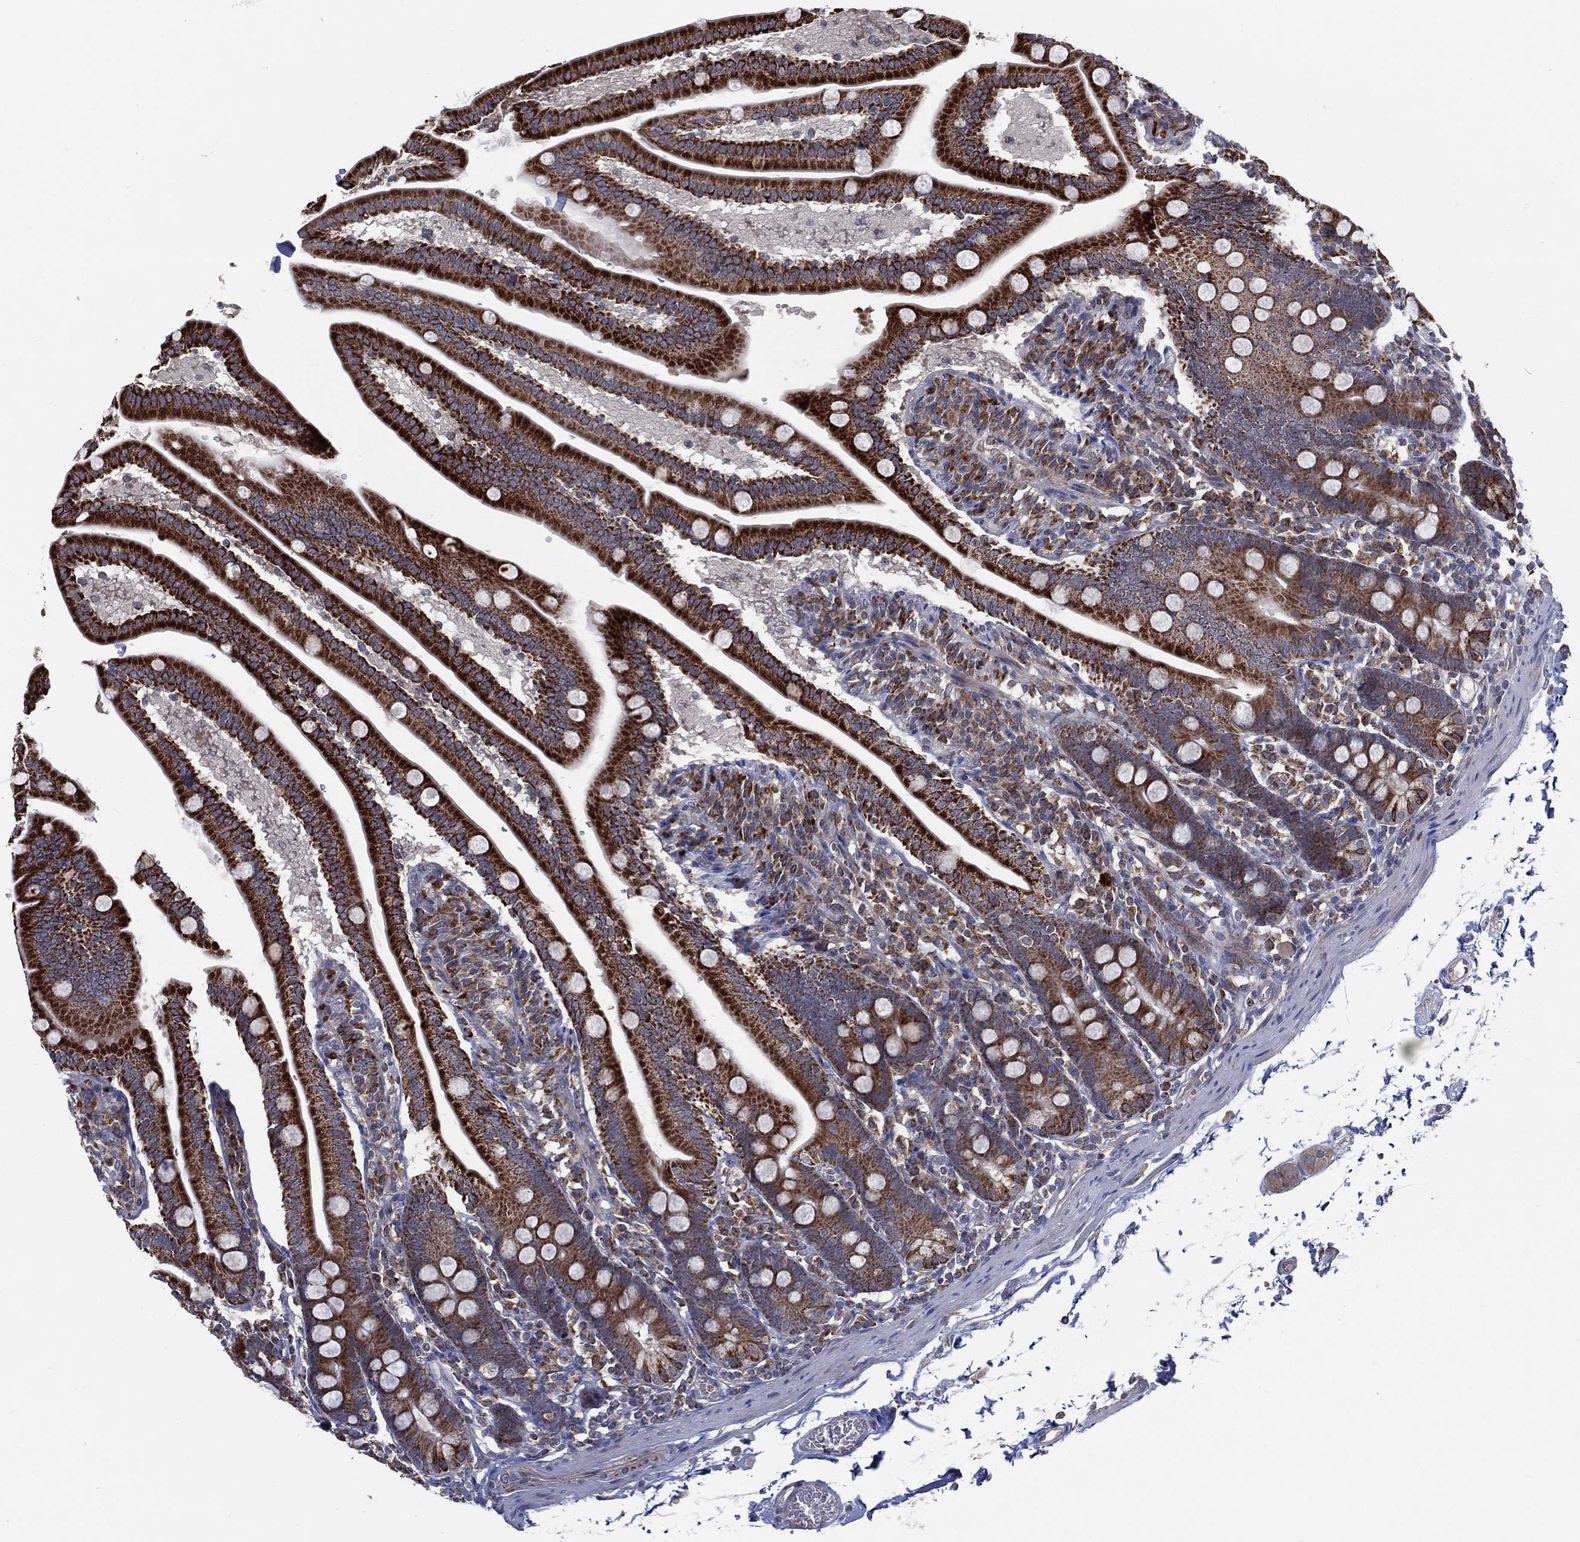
{"staining": {"intensity": "strong", "quantity": ">75%", "location": "cytoplasmic/membranous"}, "tissue": "duodenum", "cell_type": "Glandular cells", "image_type": "normal", "snomed": [{"axis": "morphology", "description": "Normal tissue, NOS"}, {"axis": "topography", "description": "Duodenum"}], "caption": "The micrograph demonstrates staining of unremarkable duodenum, revealing strong cytoplasmic/membranous protein positivity (brown color) within glandular cells. Using DAB (brown) and hematoxylin (blue) stains, captured at high magnification using brightfield microscopy.", "gene": "STARD3", "patient": {"sex": "female", "age": 67}}